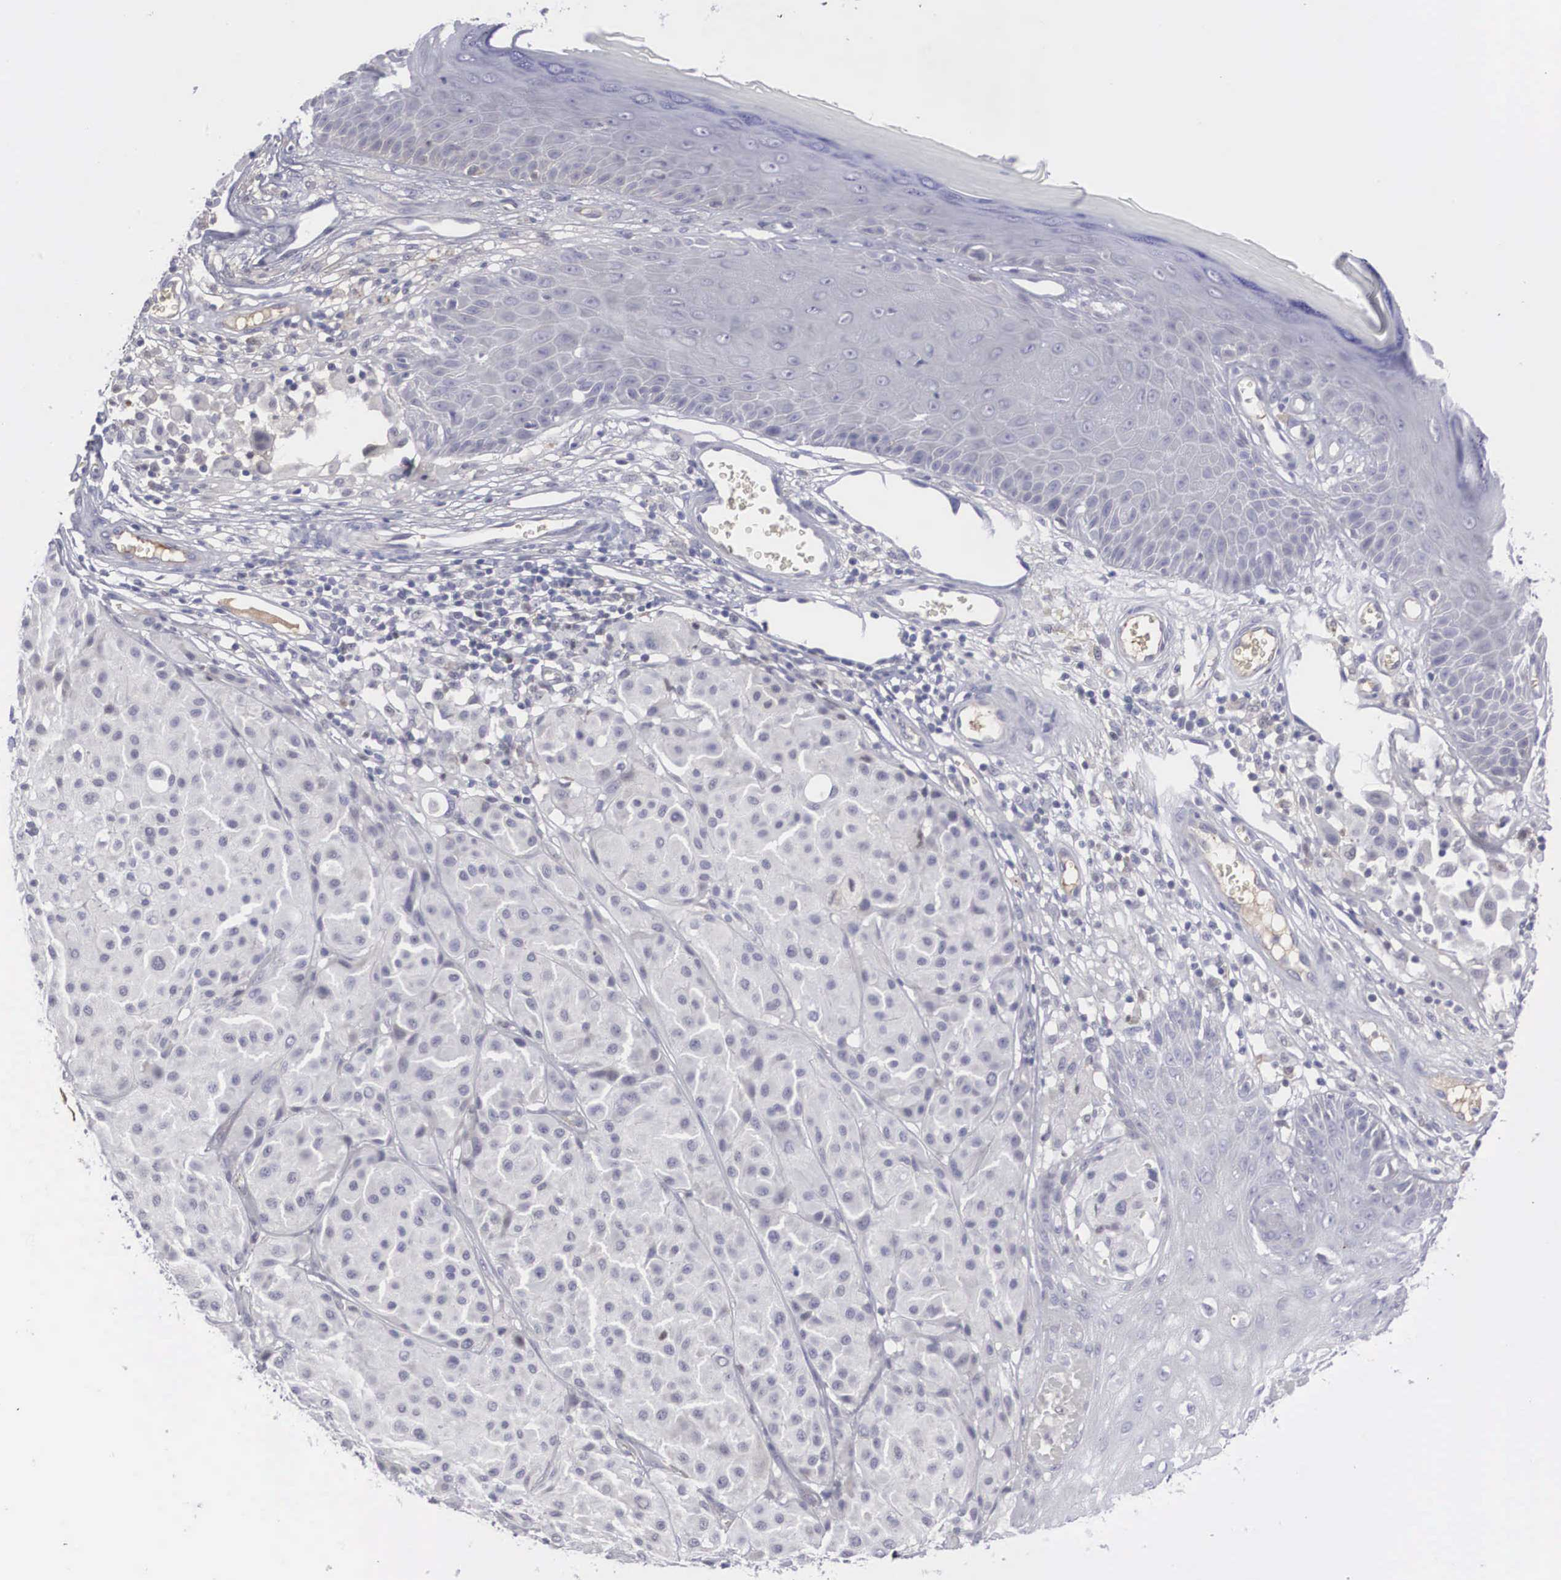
{"staining": {"intensity": "weak", "quantity": "<25%", "location": "nuclear"}, "tissue": "melanoma", "cell_type": "Tumor cells", "image_type": "cancer", "snomed": [{"axis": "morphology", "description": "Malignant melanoma, NOS"}, {"axis": "topography", "description": "Skin"}], "caption": "This is an IHC histopathology image of human malignant melanoma. There is no positivity in tumor cells.", "gene": "RBPJ", "patient": {"sex": "male", "age": 36}}